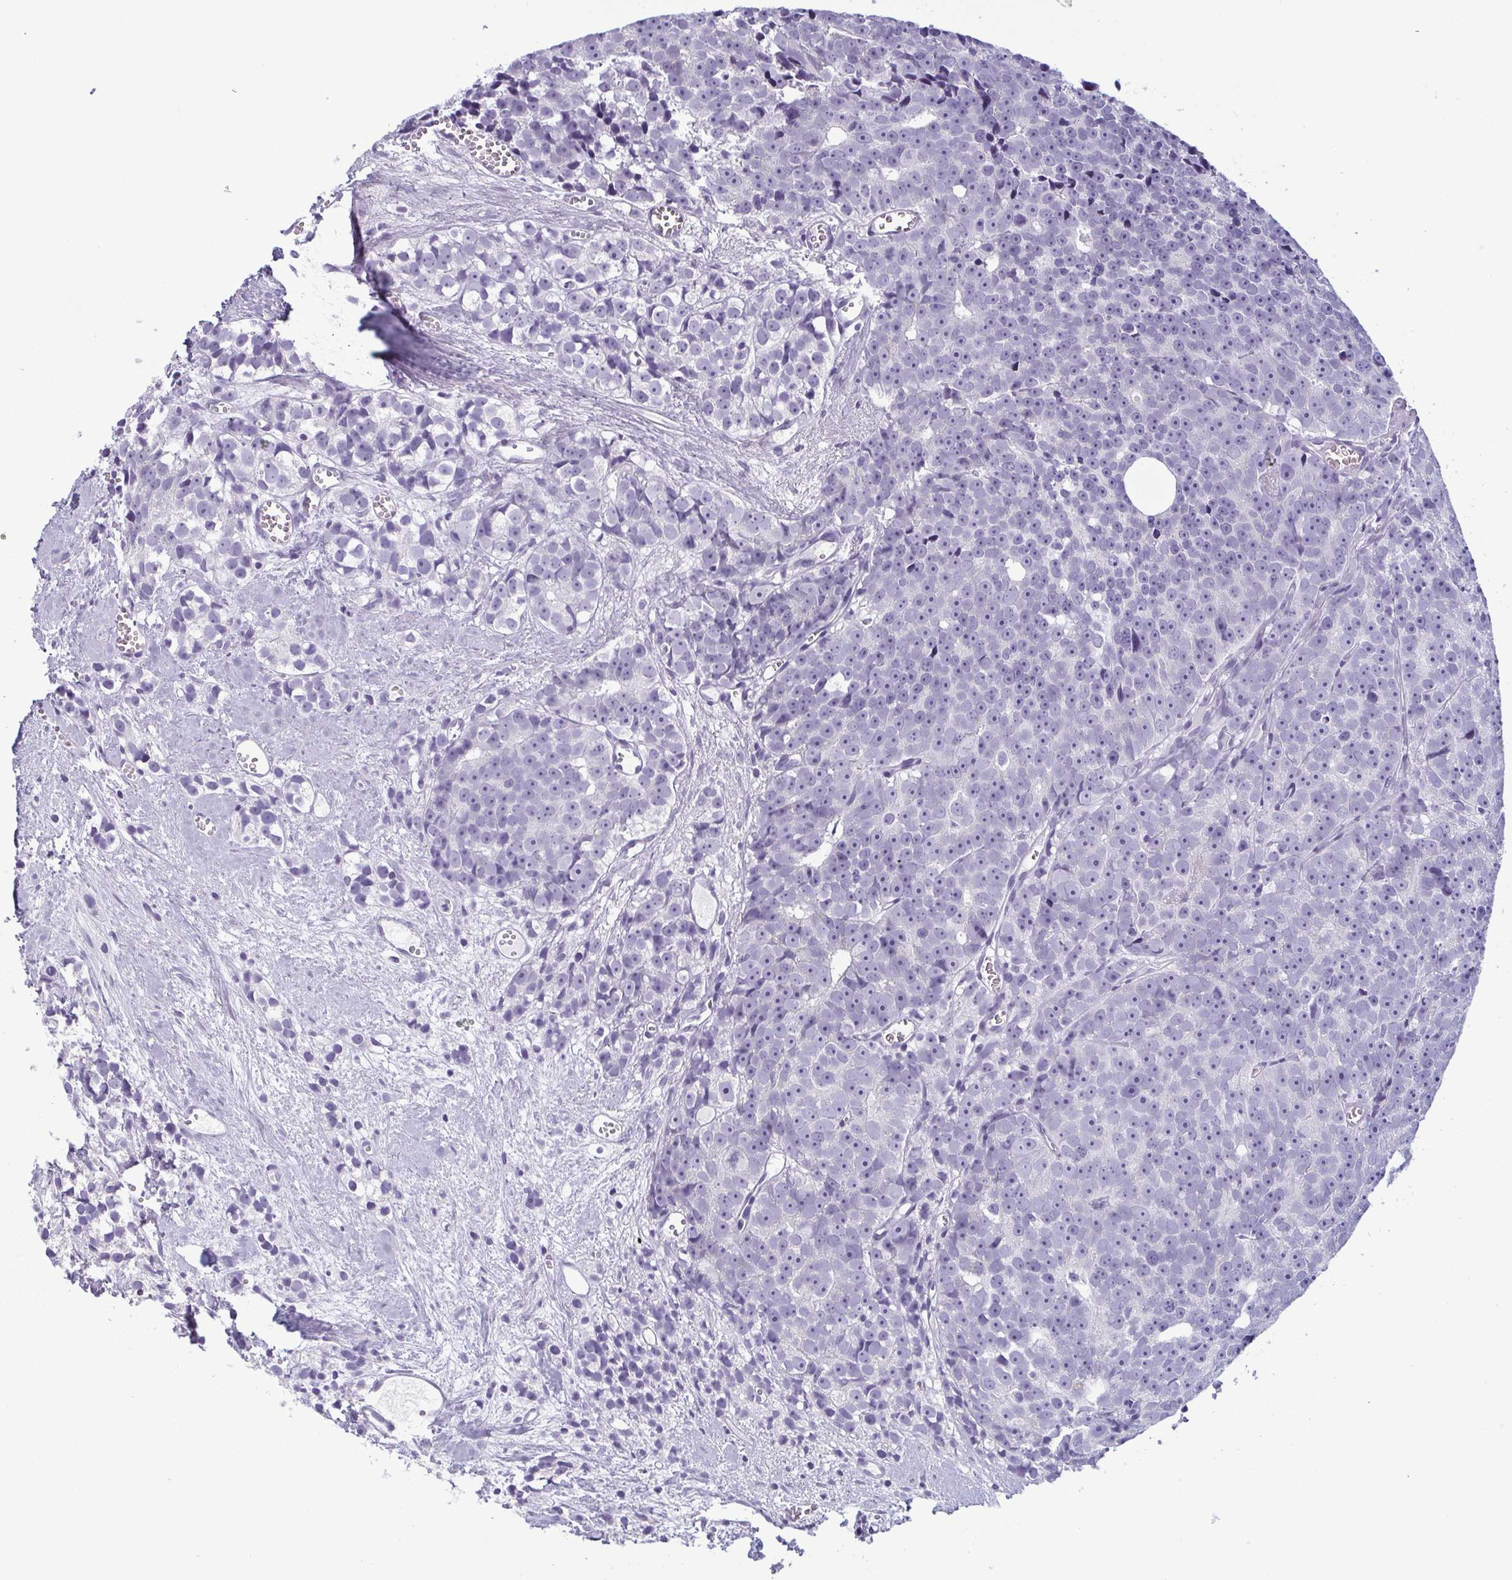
{"staining": {"intensity": "negative", "quantity": "none", "location": "none"}, "tissue": "prostate cancer", "cell_type": "Tumor cells", "image_type": "cancer", "snomed": [{"axis": "morphology", "description": "Adenocarcinoma, High grade"}, {"axis": "topography", "description": "Prostate"}], "caption": "A high-resolution photomicrograph shows IHC staining of prostate cancer (high-grade adenocarcinoma), which shows no significant positivity in tumor cells.", "gene": "KRT78", "patient": {"sex": "male", "age": 77}}